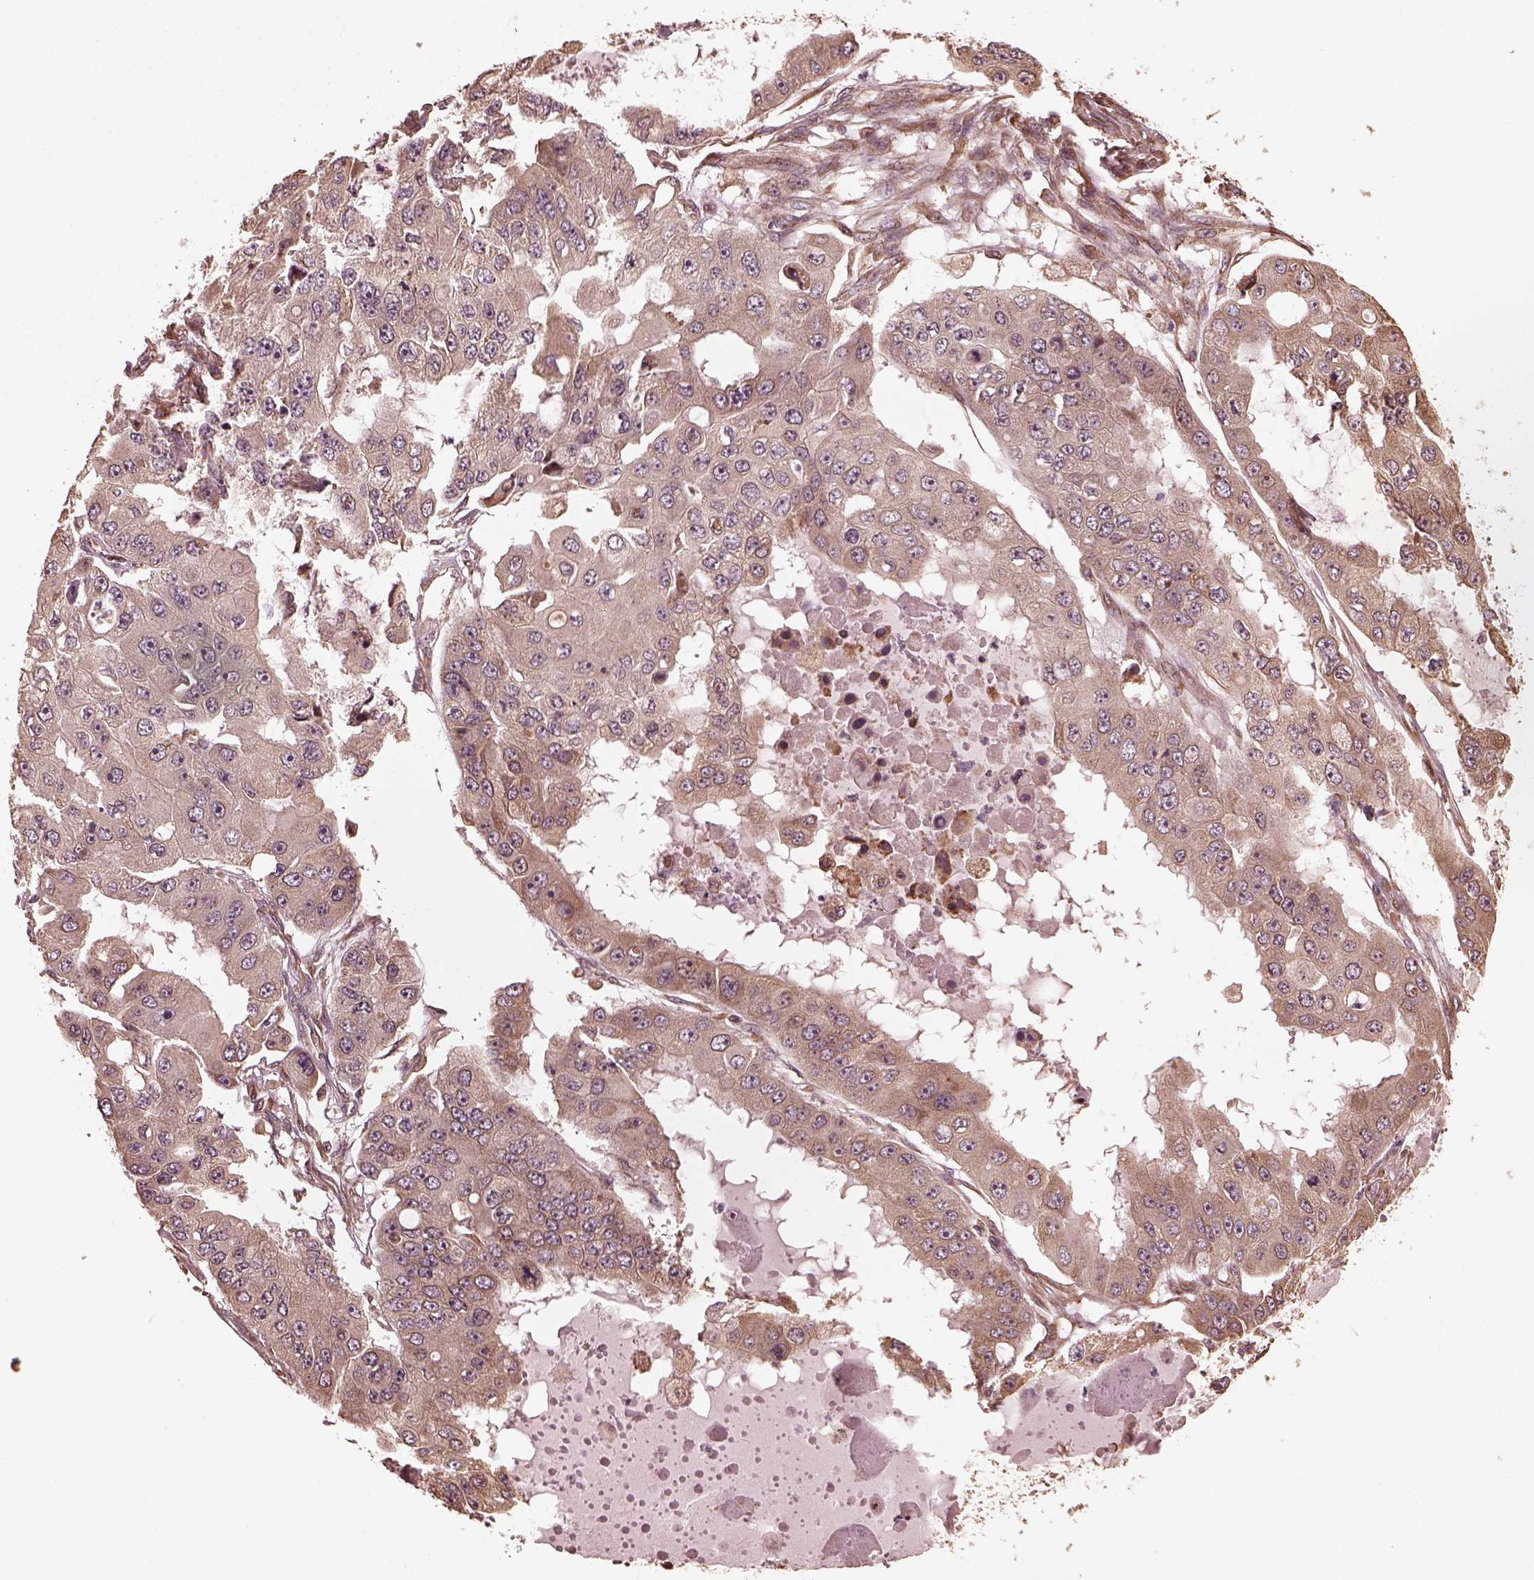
{"staining": {"intensity": "weak", "quantity": "25%-75%", "location": "cytoplasmic/membranous"}, "tissue": "ovarian cancer", "cell_type": "Tumor cells", "image_type": "cancer", "snomed": [{"axis": "morphology", "description": "Cystadenocarcinoma, serous, NOS"}, {"axis": "topography", "description": "Ovary"}], "caption": "Ovarian cancer (serous cystadenocarcinoma) stained with DAB (3,3'-diaminobenzidine) immunohistochemistry displays low levels of weak cytoplasmic/membranous expression in approximately 25%-75% of tumor cells.", "gene": "ZNF292", "patient": {"sex": "female", "age": 56}}